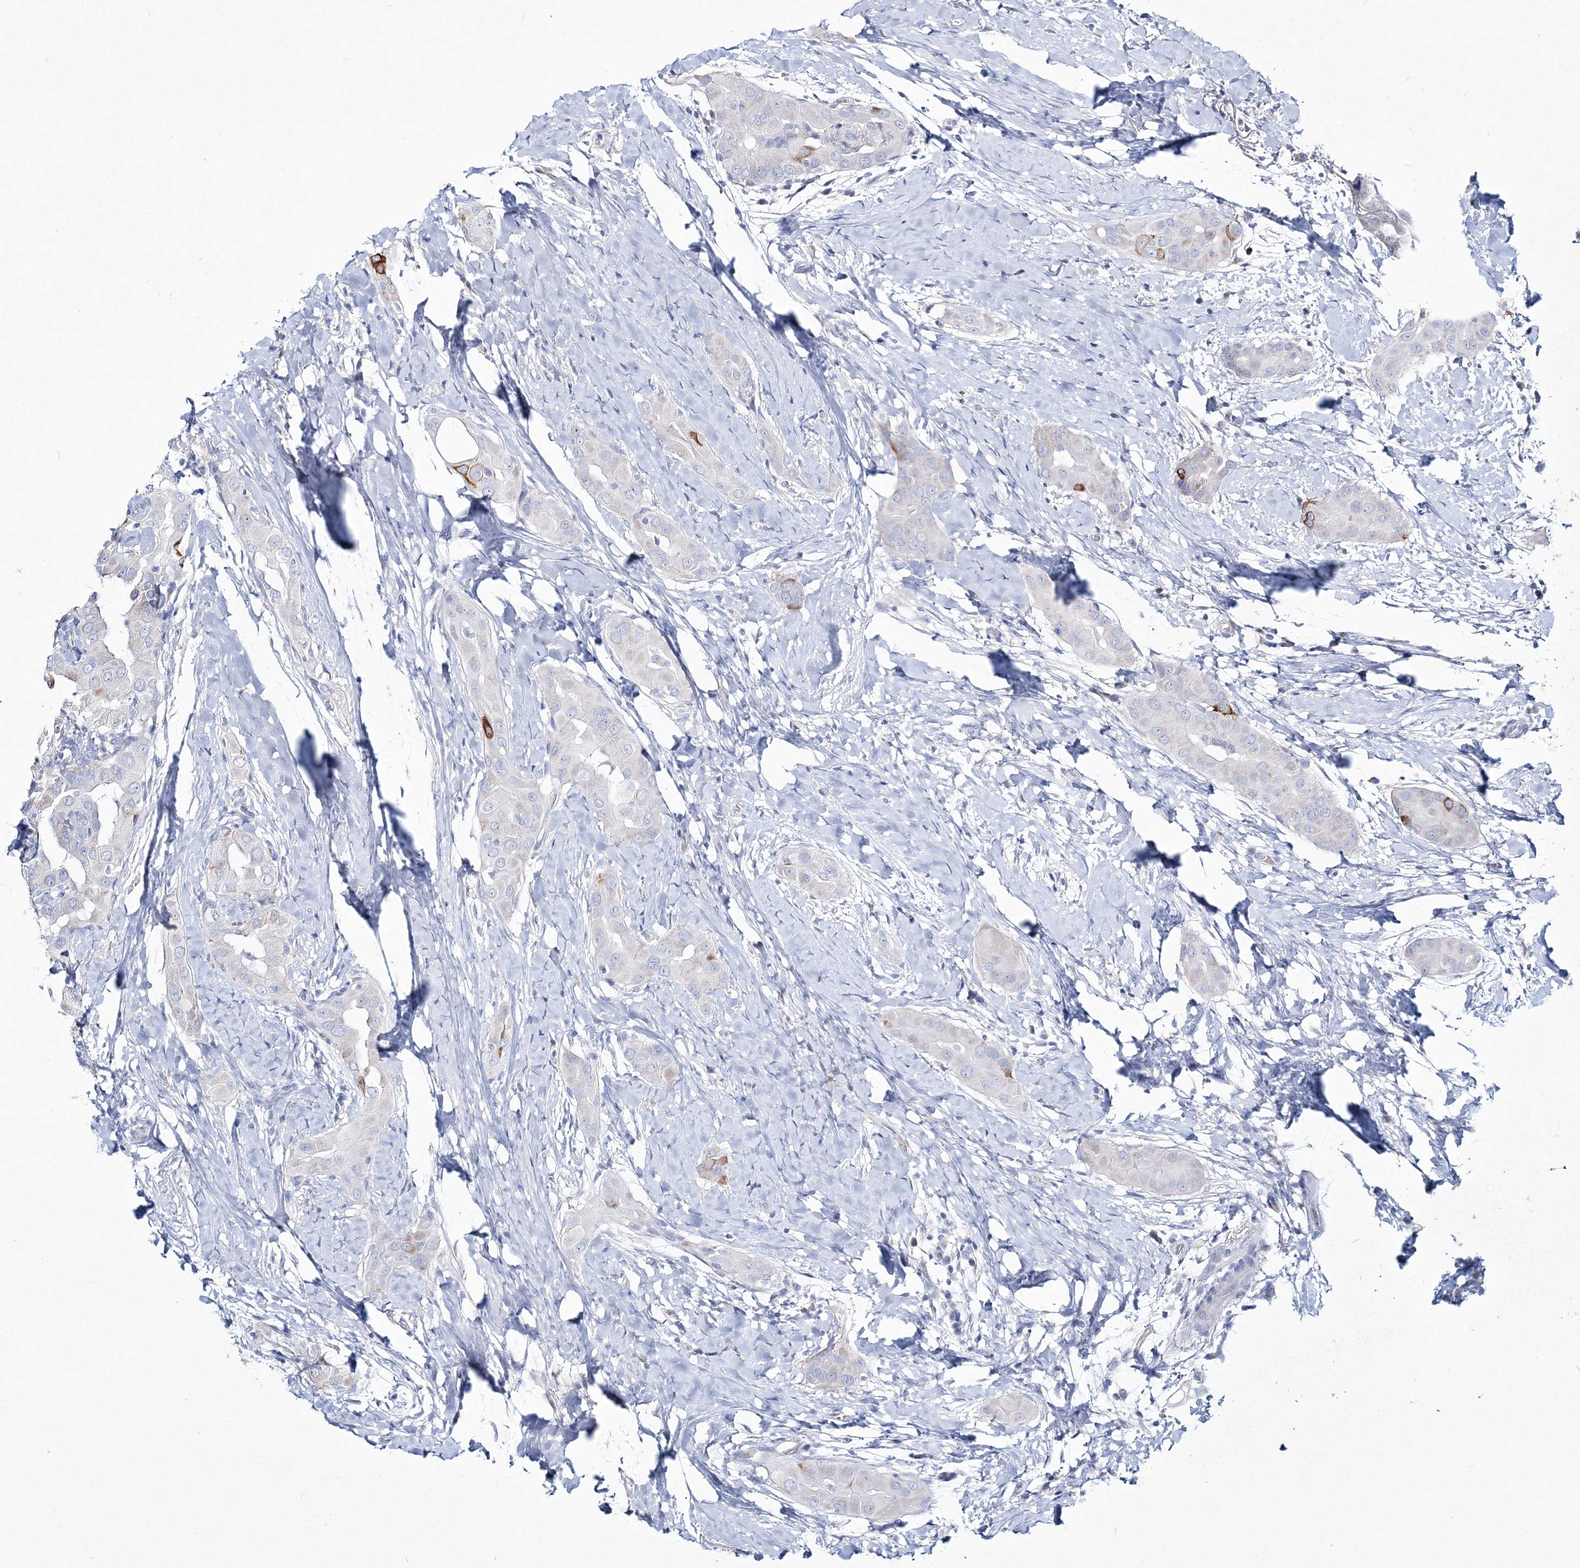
{"staining": {"intensity": "strong", "quantity": "<25%", "location": "cytoplasmic/membranous"}, "tissue": "thyroid cancer", "cell_type": "Tumor cells", "image_type": "cancer", "snomed": [{"axis": "morphology", "description": "Papillary adenocarcinoma, NOS"}, {"axis": "topography", "description": "Thyroid gland"}], "caption": "About <25% of tumor cells in human thyroid cancer demonstrate strong cytoplasmic/membranous protein positivity as visualized by brown immunohistochemical staining.", "gene": "ADGRL1", "patient": {"sex": "male", "age": 33}}